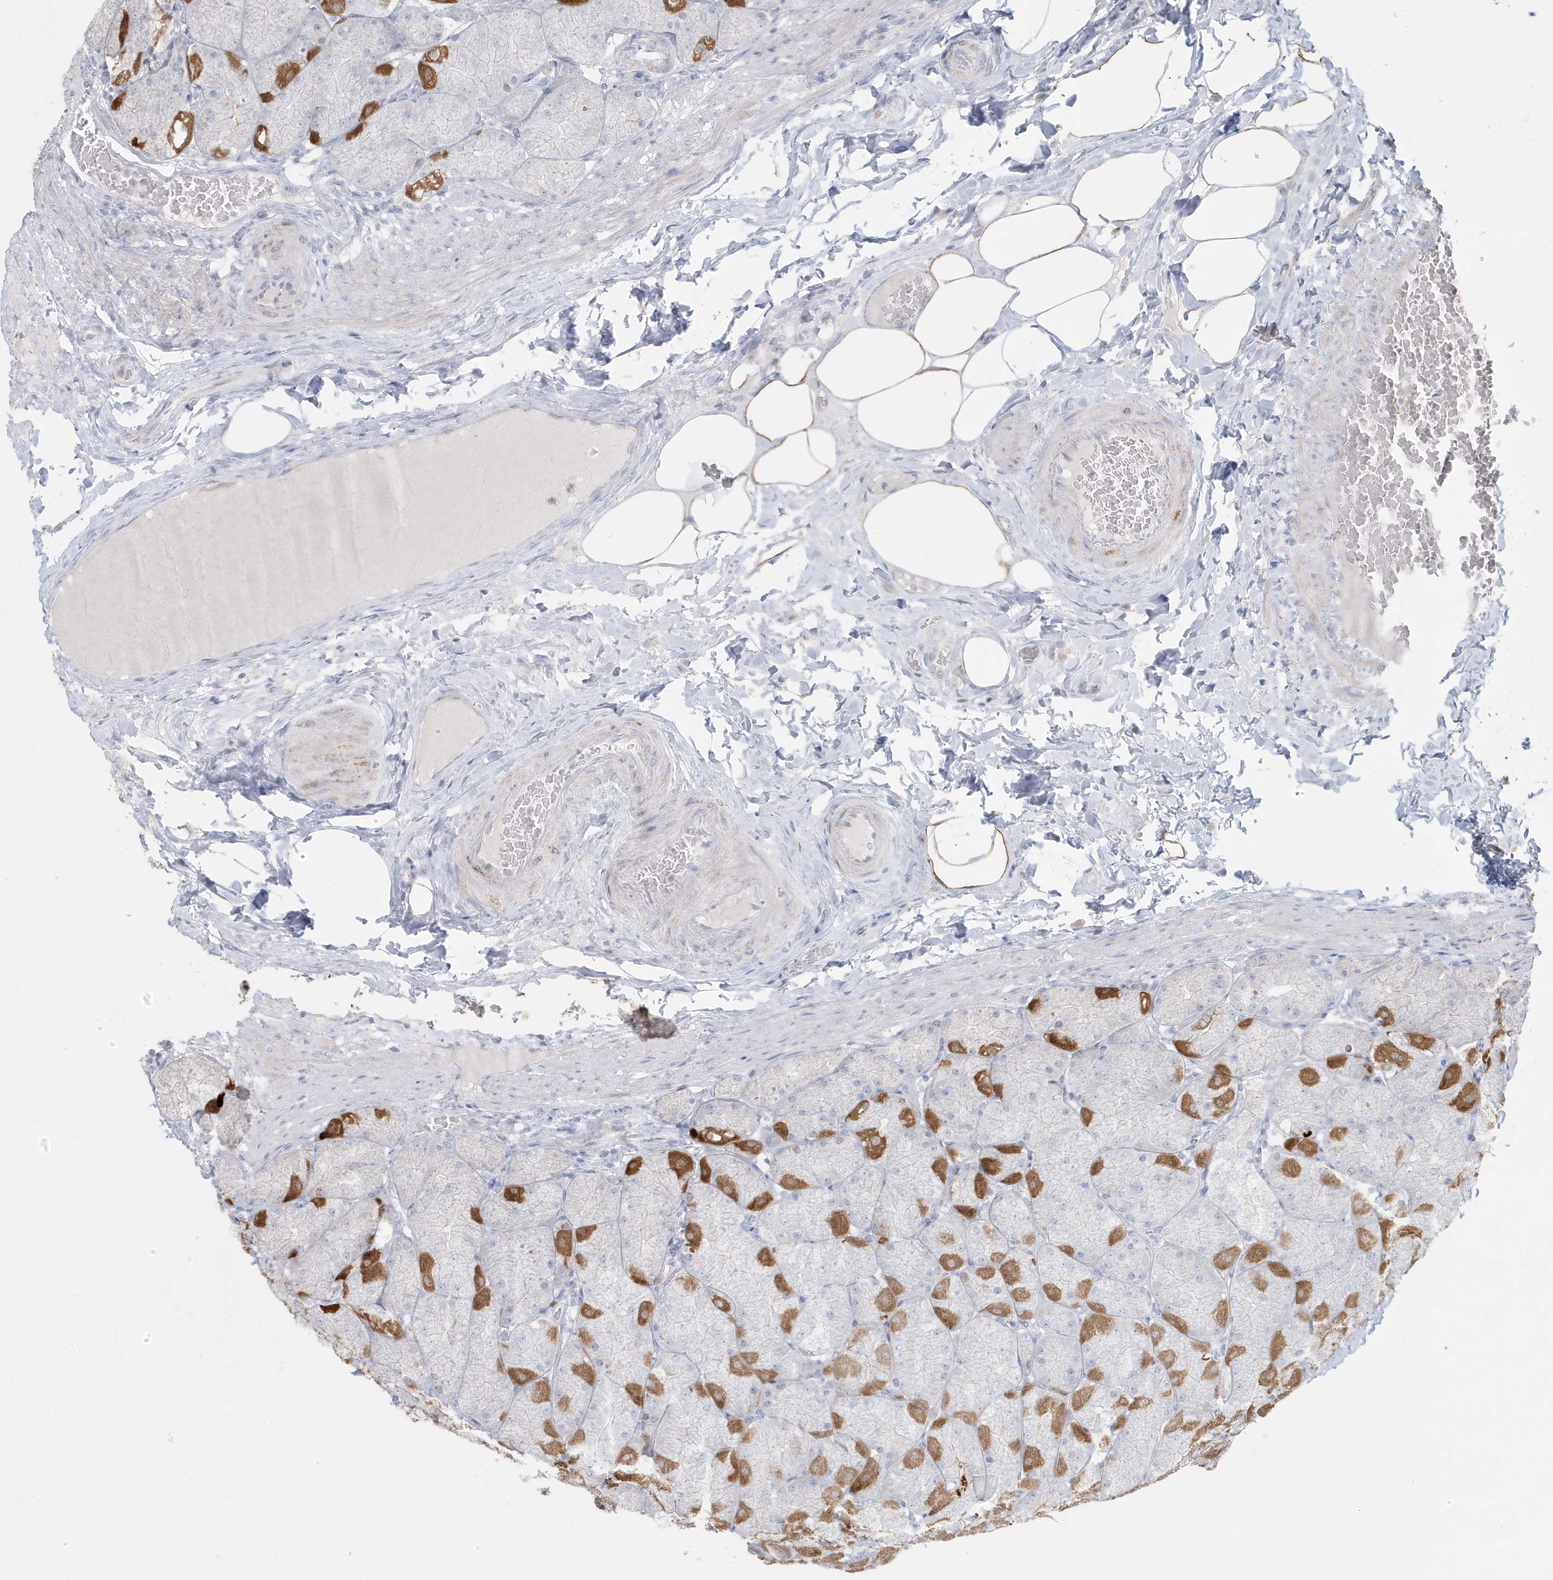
{"staining": {"intensity": "moderate", "quantity": "25%-75%", "location": "cytoplasmic/membranous"}, "tissue": "stomach", "cell_type": "Glandular cells", "image_type": "normal", "snomed": [{"axis": "morphology", "description": "Normal tissue, NOS"}, {"axis": "topography", "description": "Stomach, upper"}], "caption": "Moderate cytoplasmic/membranous staining for a protein is appreciated in about 25%-75% of glandular cells of benign stomach using IHC.", "gene": "FNDC1", "patient": {"sex": "female", "age": 56}}